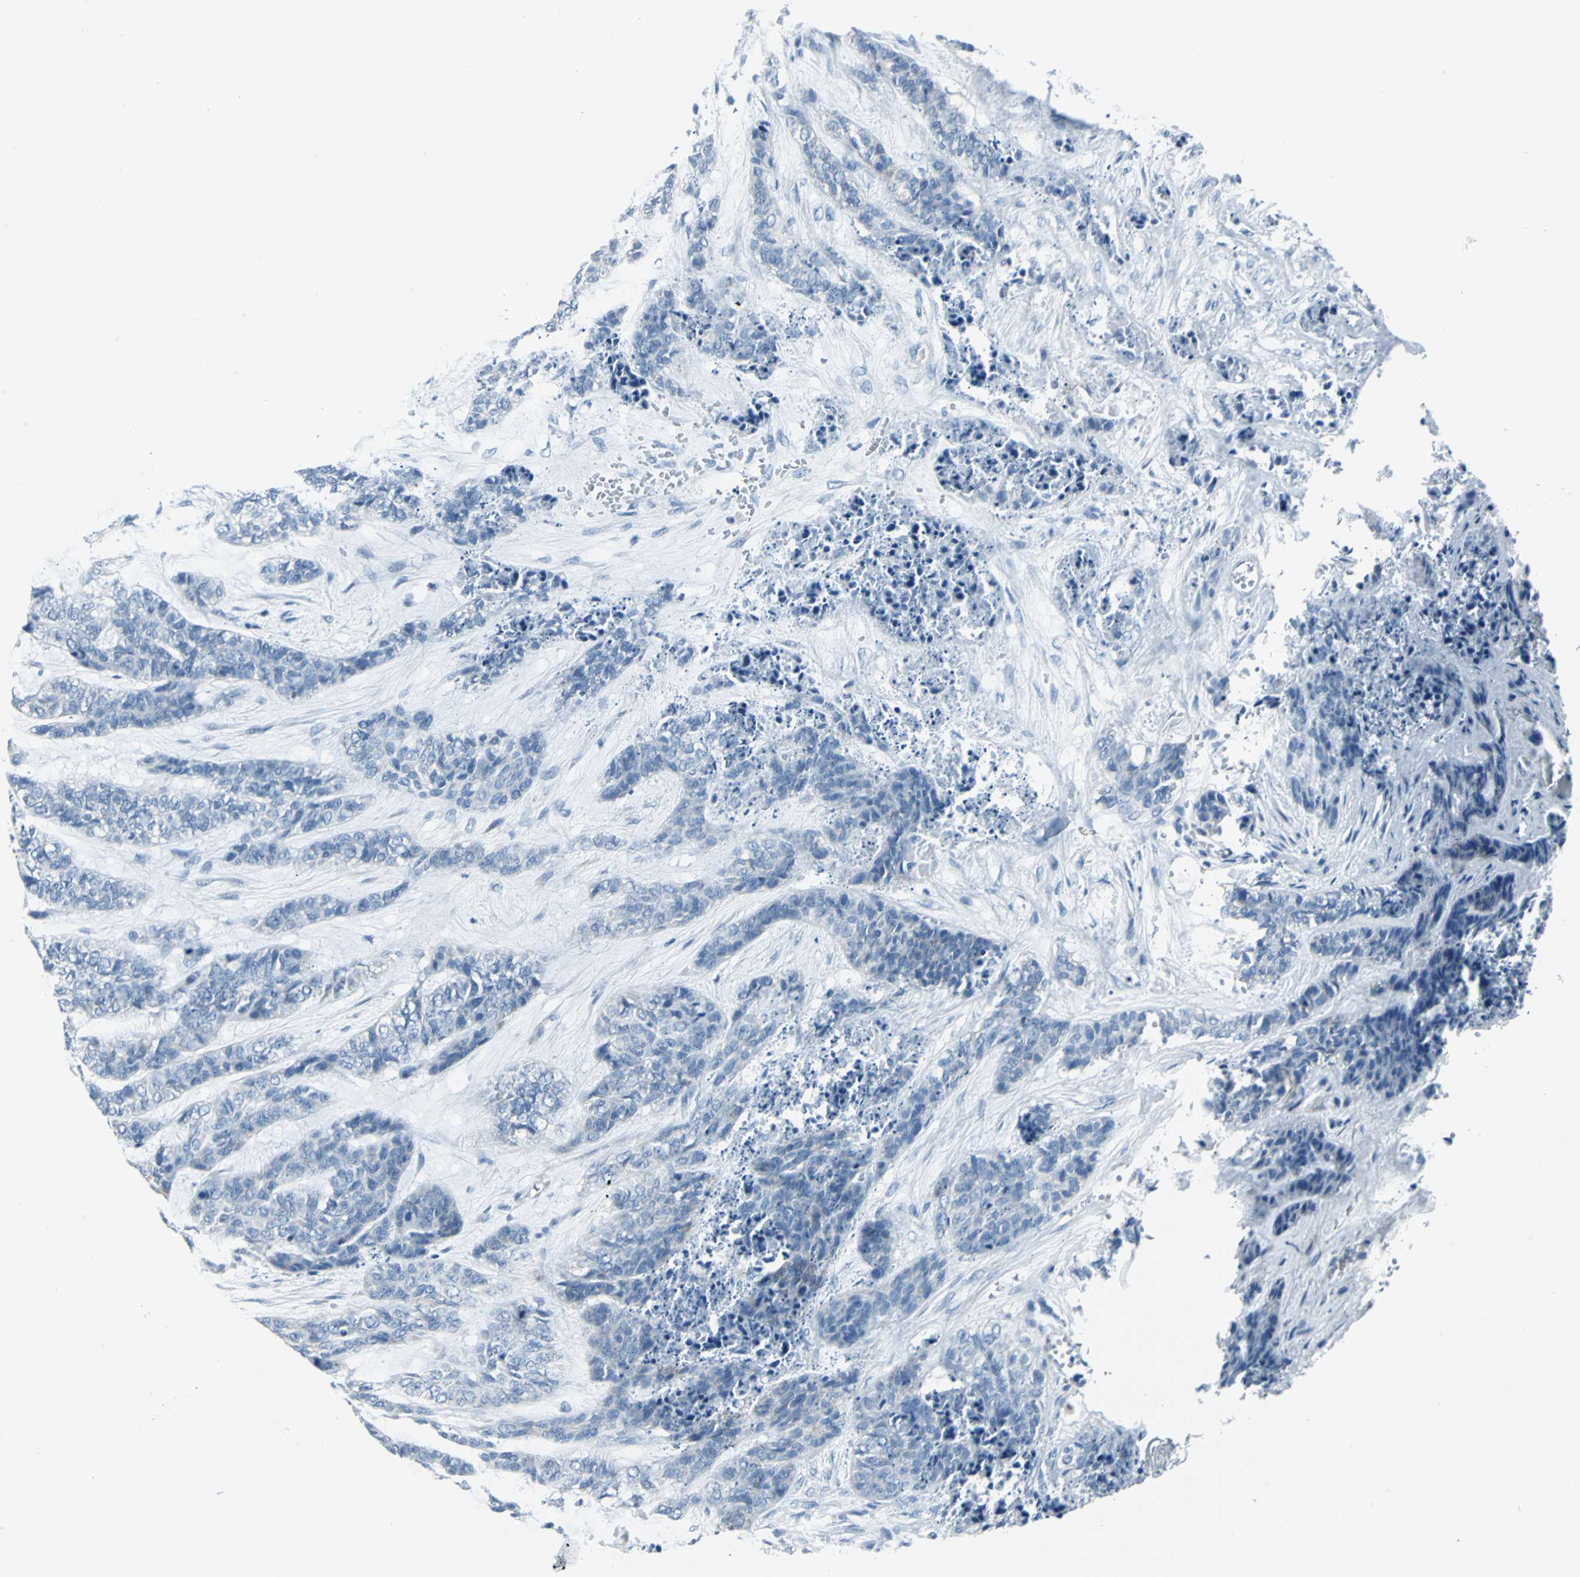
{"staining": {"intensity": "negative", "quantity": "none", "location": "none"}, "tissue": "skin cancer", "cell_type": "Tumor cells", "image_type": "cancer", "snomed": [{"axis": "morphology", "description": "Basal cell carcinoma"}, {"axis": "topography", "description": "Skin"}], "caption": "This is an IHC histopathology image of human skin cancer. There is no positivity in tumor cells.", "gene": "DNAI2", "patient": {"sex": "female", "age": 64}}